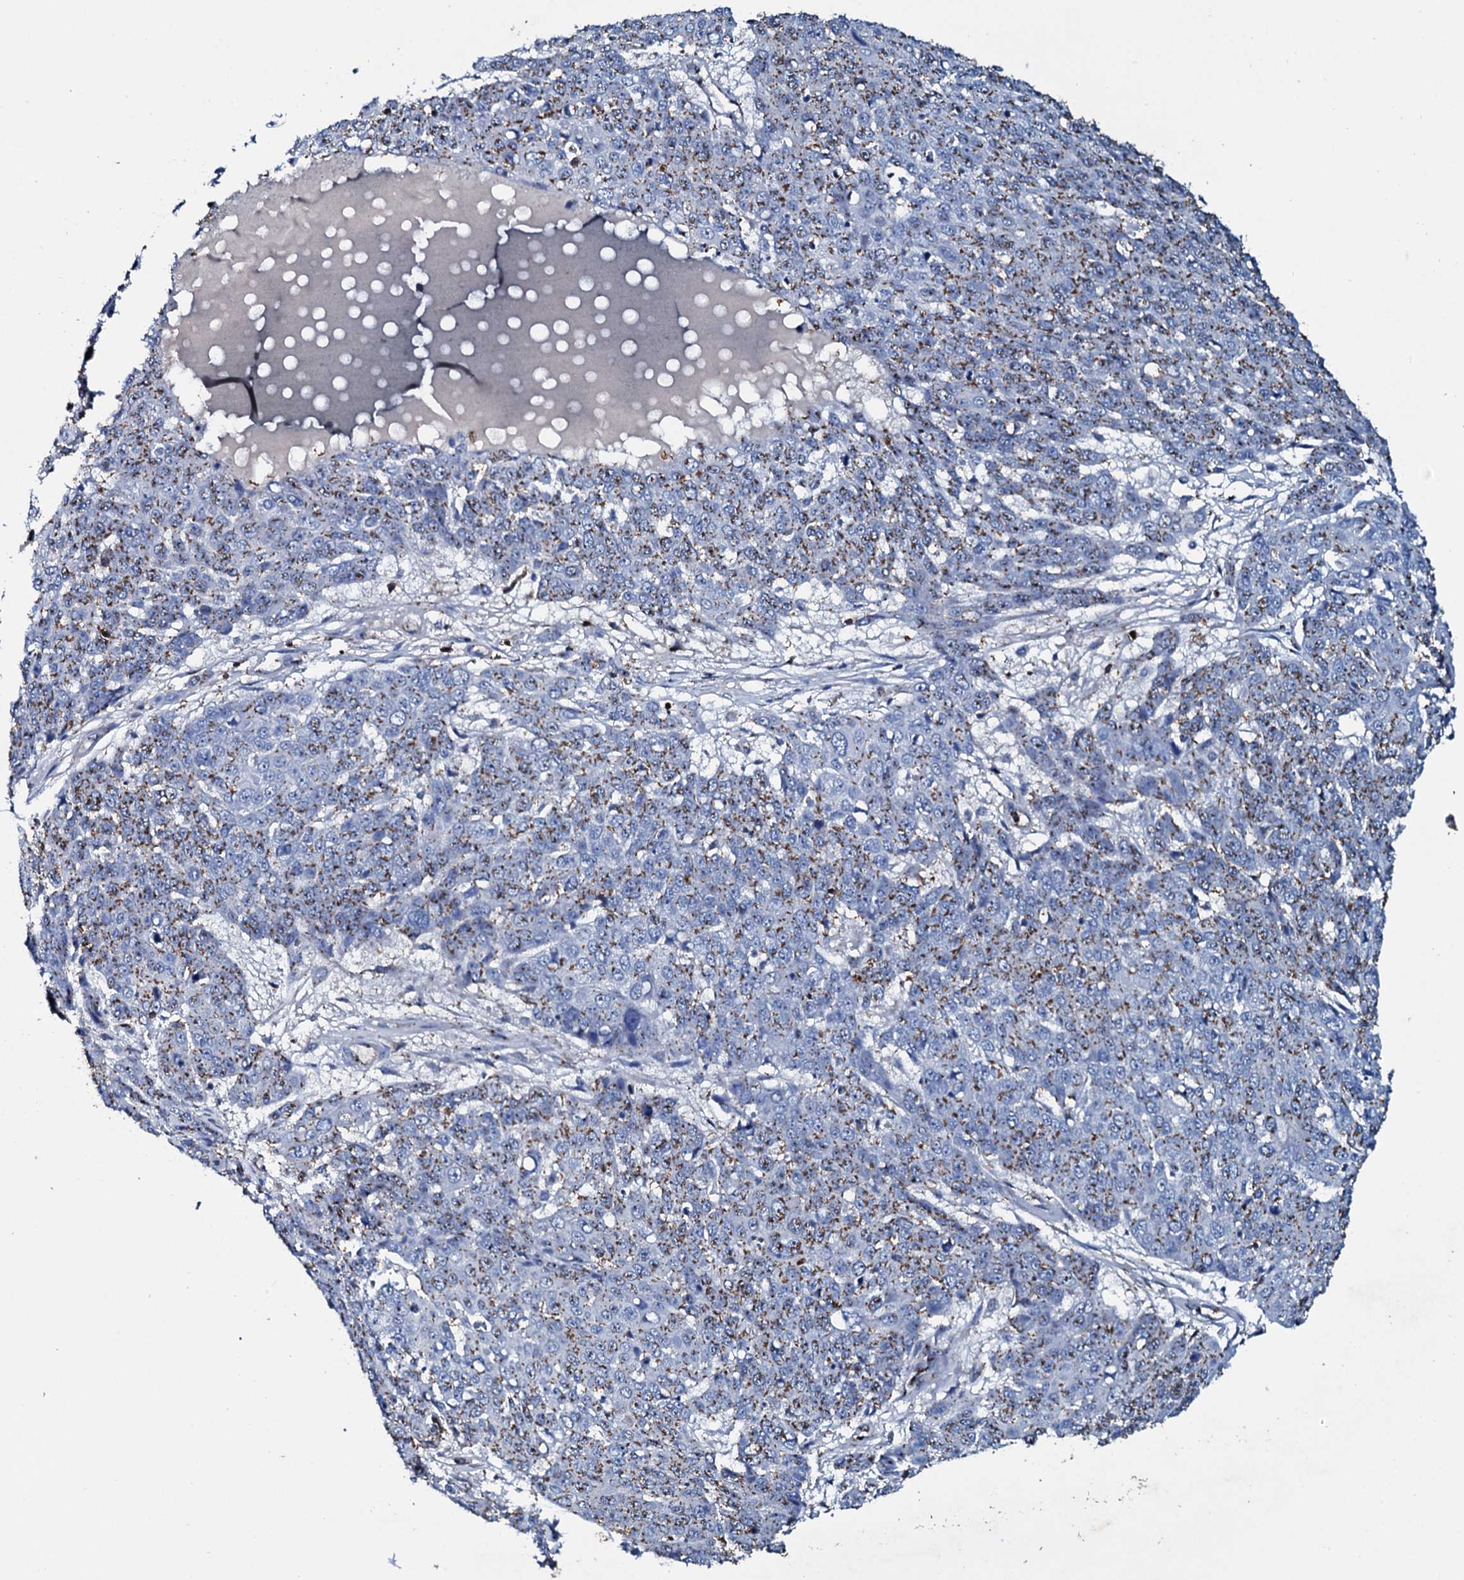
{"staining": {"intensity": "moderate", "quantity": "25%-75%", "location": "cytoplasmic/membranous,nuclear"}, "tissue": "skin cancer", "cell_type": "Tumor cells", "image_type": "cancer", "snomed": [{"axis": "morphology", "description": "Squamous cell carcinoma, NOS"}, {"axis": "topography", "description": "Skin"}], "caption": "DAB immunohistochemical staining of skin cancer demonstrates moderate cytoplasmic/membranous and nuclear protein staining in about 25%-75% of tumor cells. The staining was performed using DAB to visualize the protein expression in brown, while the nuclei were stained in blue with hematoxylin (Magnification: 20x).", "gene": "MS4A4E", "patient": {"sex": "male", "age": 71}}